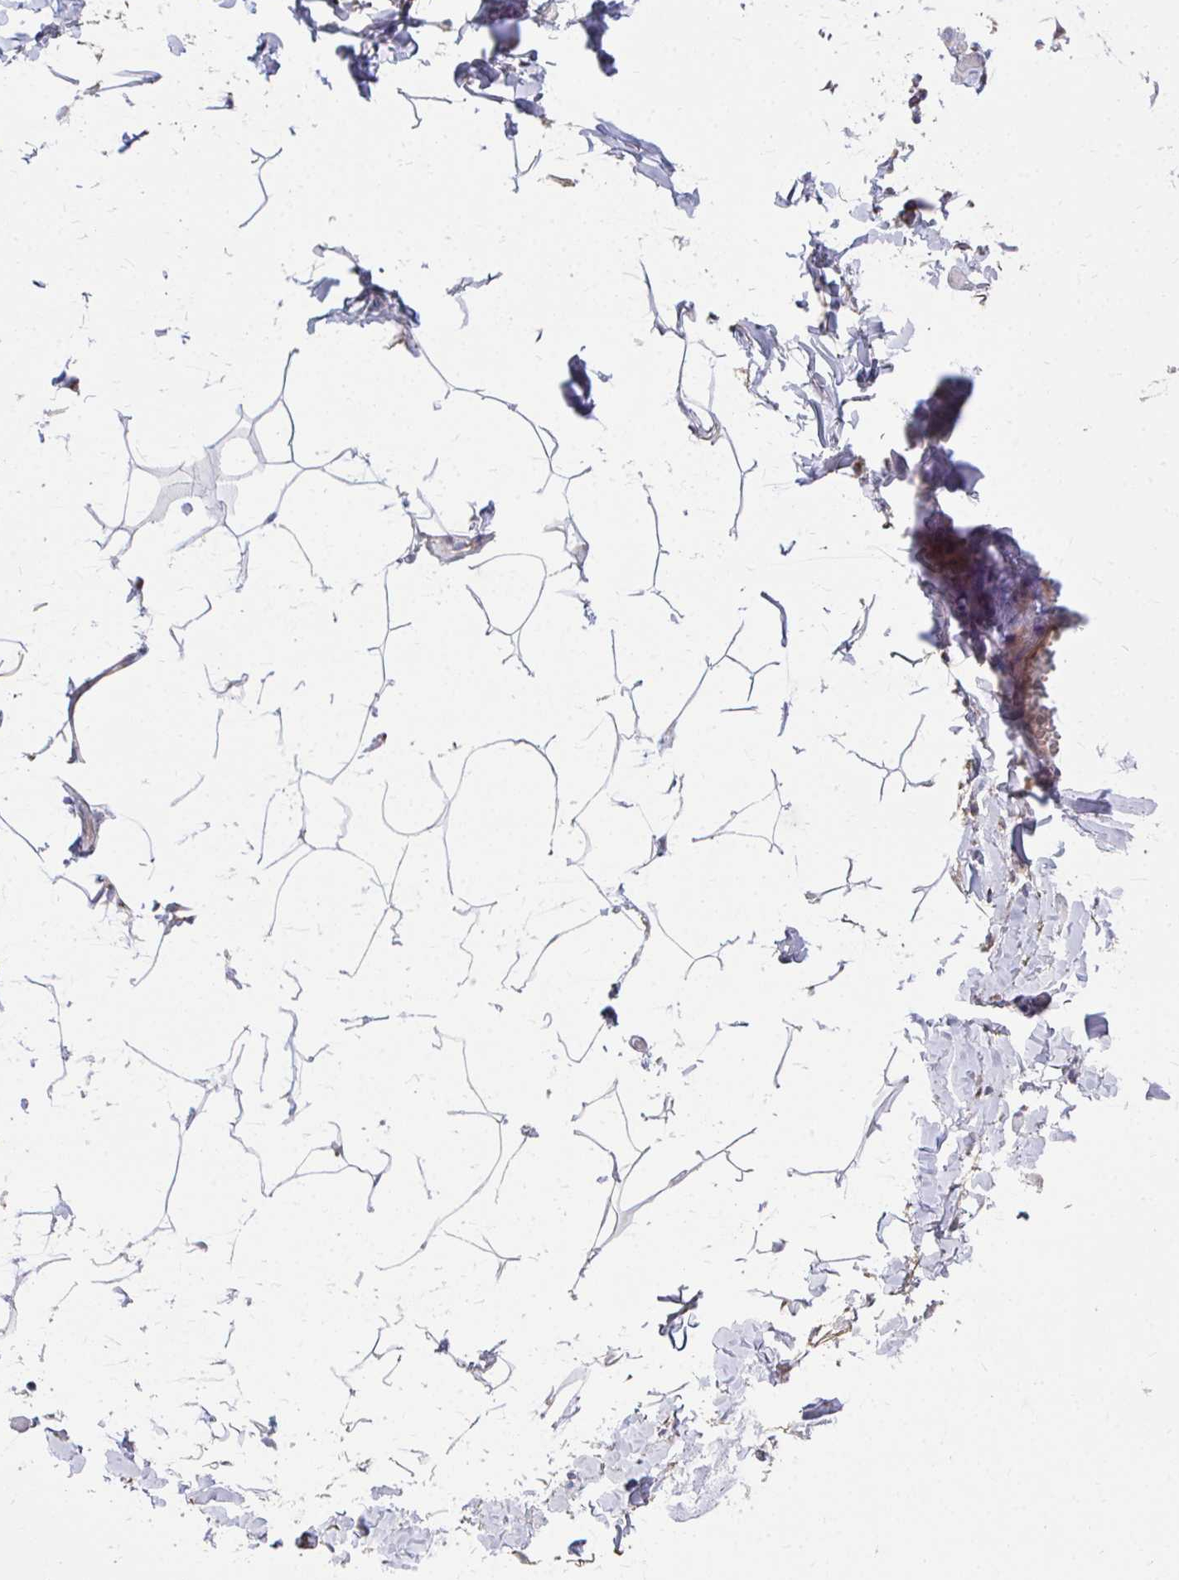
{"staining": {"intensity": "negative", "quantity": "none", "location": "none"}, "tissue": "adipose tissue", "cell_type": "Adipocytes", "image_type": "normal", "snomed": [{"axis": "morphology", "description": "Normal tissue, NOS"}, {"axis": "topography", "description": "Soft tissue"}, {"axis": "topography", "description": "Adipose tissue"}, {"axis": "topography", "description": "Vascular tissue"}, {"axis": "topography", "description": "Peripheral nerve tissue"}], "caption": "High magnification brightfield microscopy of benign adipose tissue stained with DAB (brown) and counterstained with hematoxylin (blue): adipocytes show no significant expression.", "gene": "PEX3", "patient": {"sex": "male", "age": 29}}